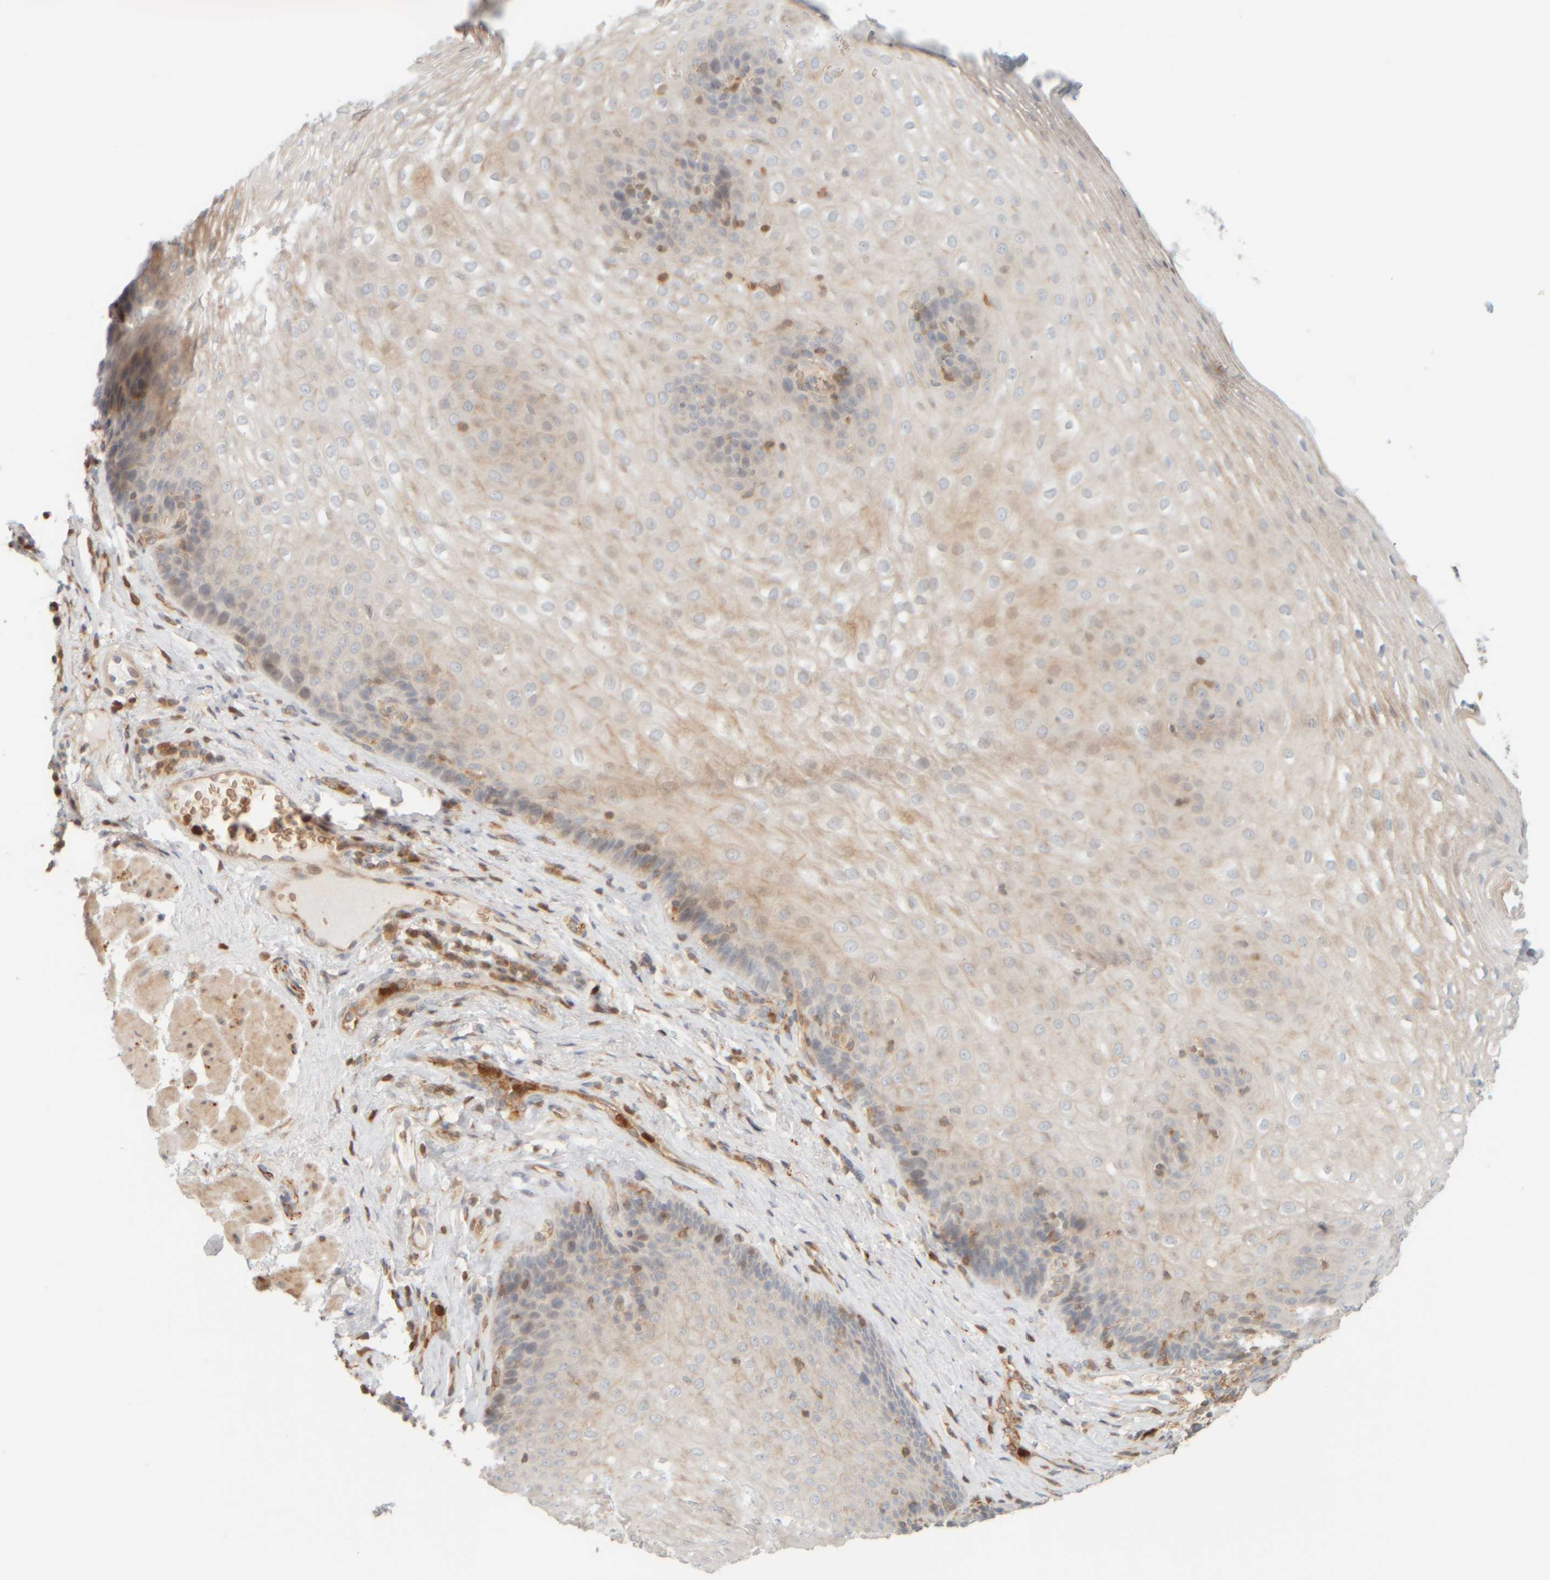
{"staining": {"intensity": "weak", "quantity": "25%-75%", "location": "cytoplasmic/membranous"}, "tissue": "esophagus", "cell_type": "Squamous epithelial cells", "image_type": "normal", "snomed": [{"axis": "morphology", "description": "Normal tissue, NOS"}, {"axis": "topography", "description": "Esophagus"}], "caption": "The photomicrograph shows staining of benign esophagus, revealing weak cytoplasmic/membranous protein positivity (brown color) within squamous epithelial cells. The staining was performed using DAB to visualize the protein expression in brown, while the nuclei were stained in blue with hematoxylin (Magnification: 20x).", "gene": "AARSD1", "patient": {"sex": "female", "age": 66}}